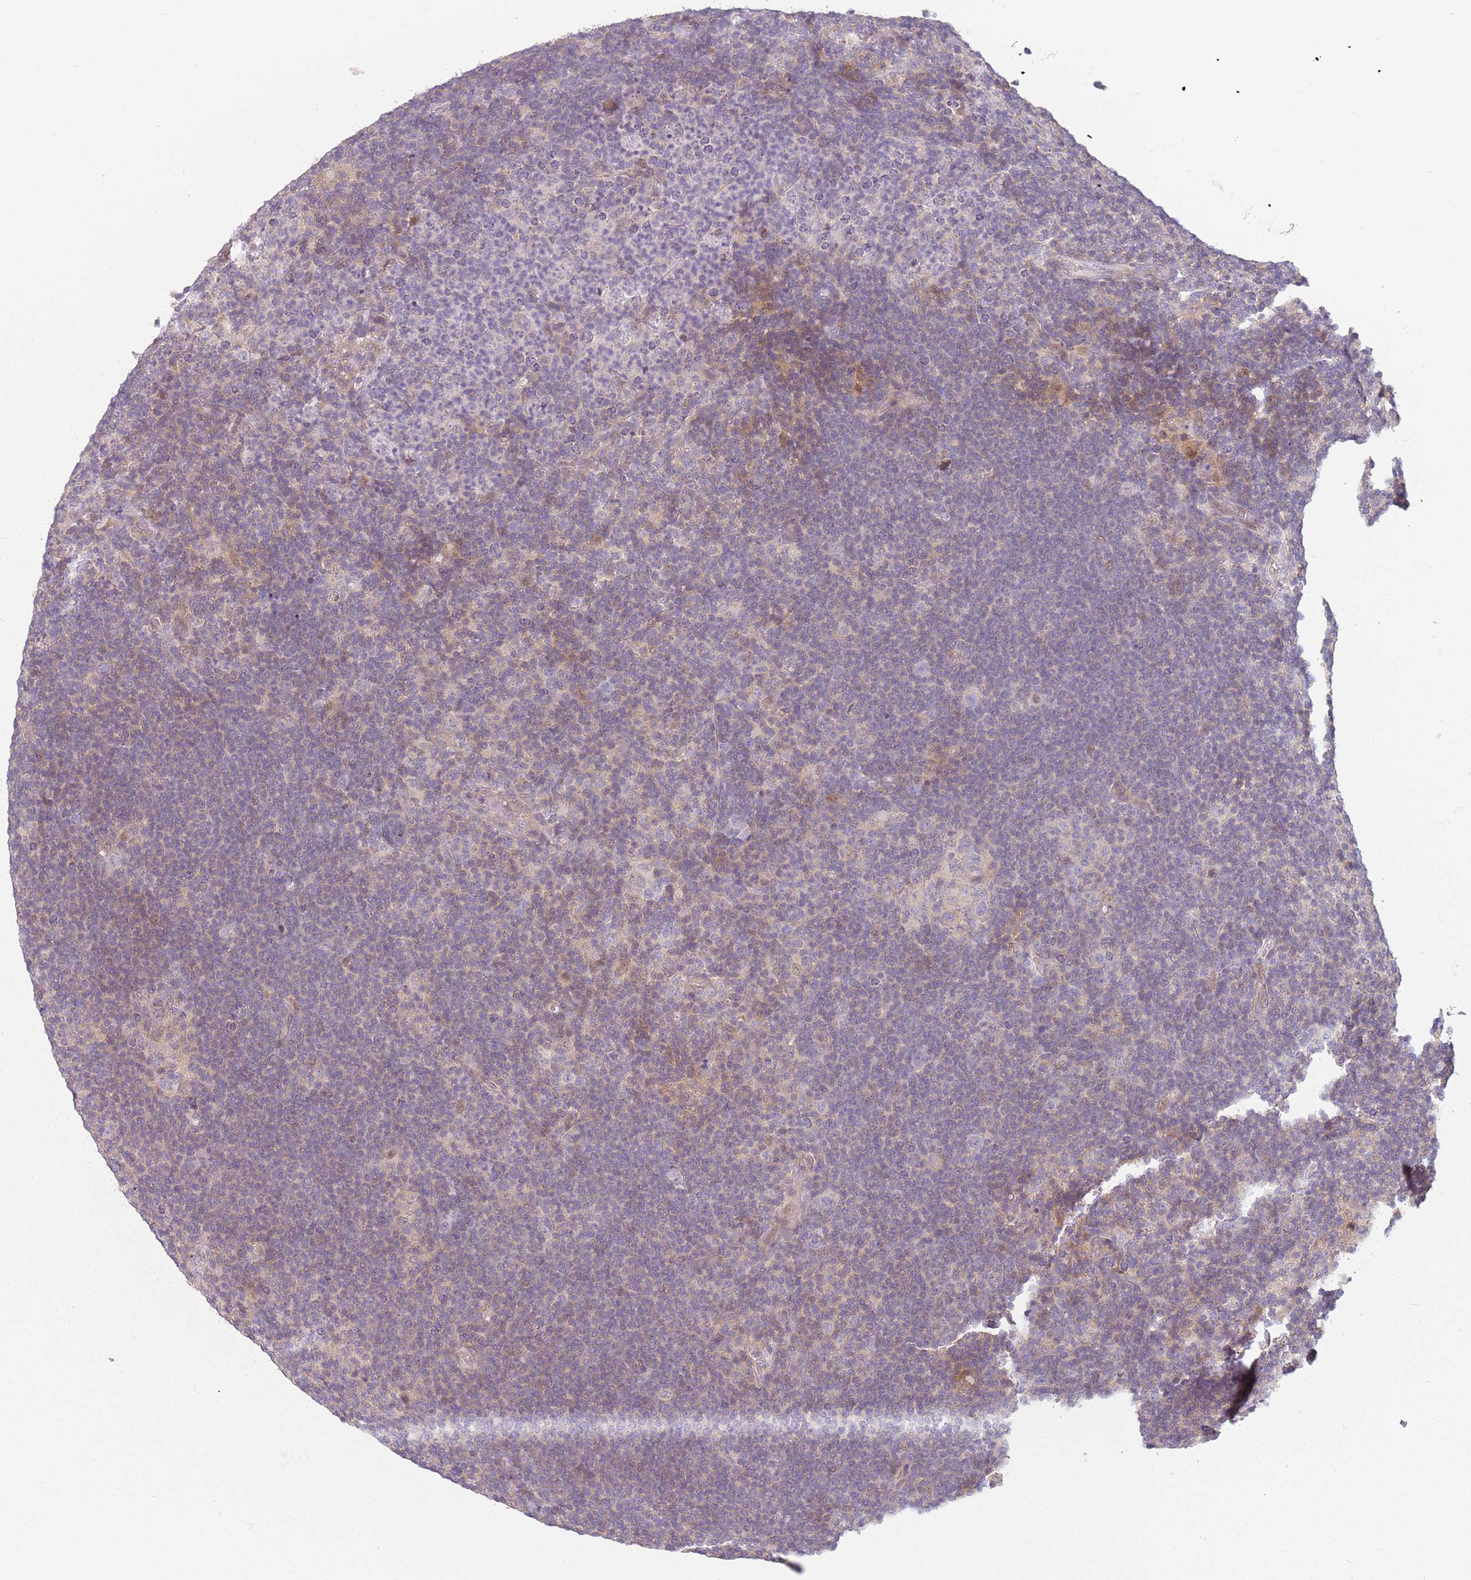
{"staining": {"intensity": "negative", "quantity": "none", "location": "none"}, "tissue": "lymphoma", "cell_type": "Tumor cells", "image_type": "cancer", "snomed": [{"axis": "morphology", "description": "Hodgkin's disease, NOS"}, {"axis": "topography", "description": "Lymph node"}], "caption": "IHC of human lymphoma displays no positivity in tumor cells.", "gene": "DEFB116", "patient": {"sex": "female", "age": 57}}